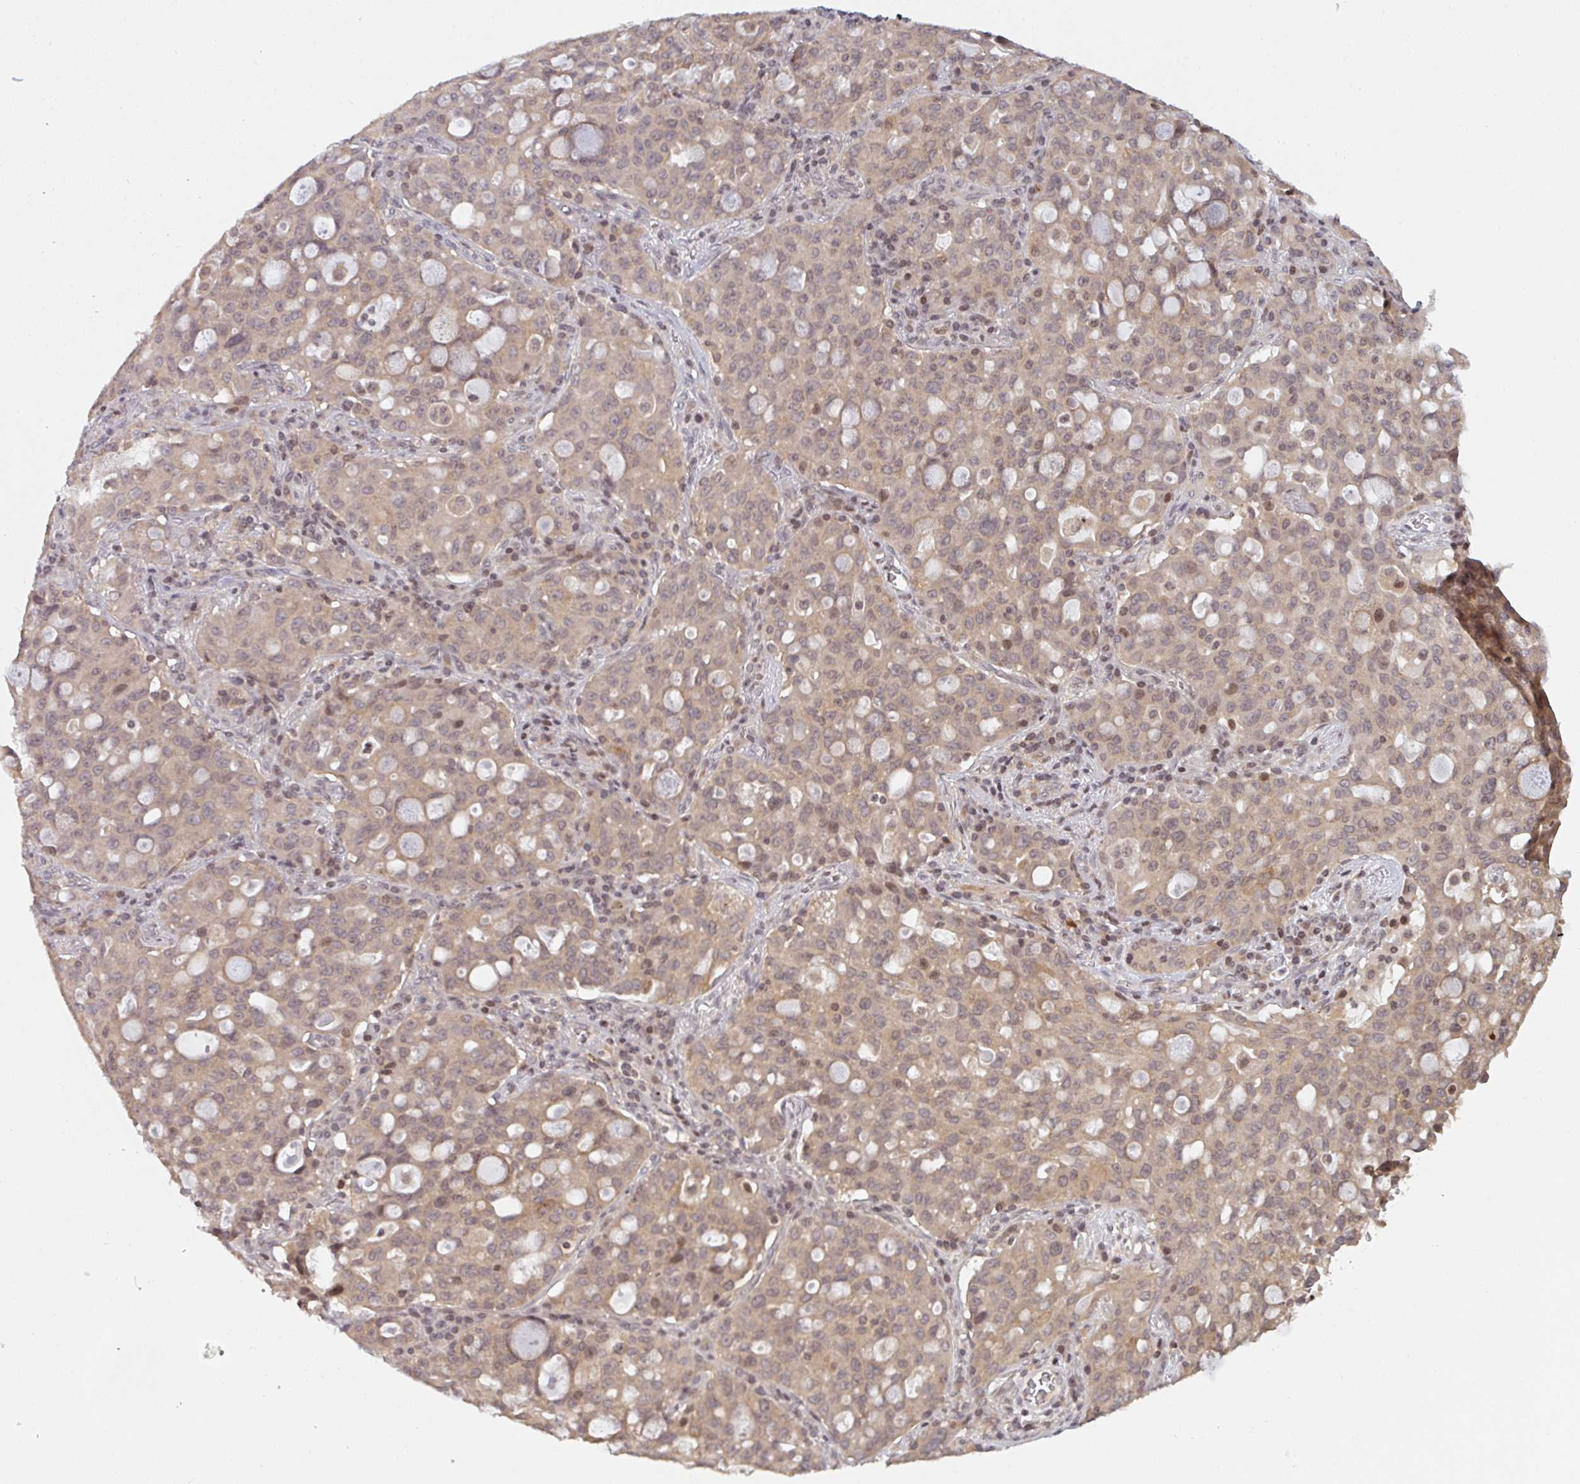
{"staining": {"intensity": "weak", "quantity": ">75%", "location": "cytoplasmic/membranous,nuclear"}, "tissue": "lung cancer", "cell_type": "Tumor cells", "image_type": "cancer", "snomed": [{"axis": "morphology", "description": "Adenocarcinoma, NOS"}, {"axis": "topography", "description": "Lung"}], "caption": "Protein analysis of adenocarcinoma (lung) tissue demonstrates weak cytoplasmic/membranous and nuclear staining in about >75% of tumor cells.", "gene": "DCST1", "patient": {"sex": "female", "age": 44}}